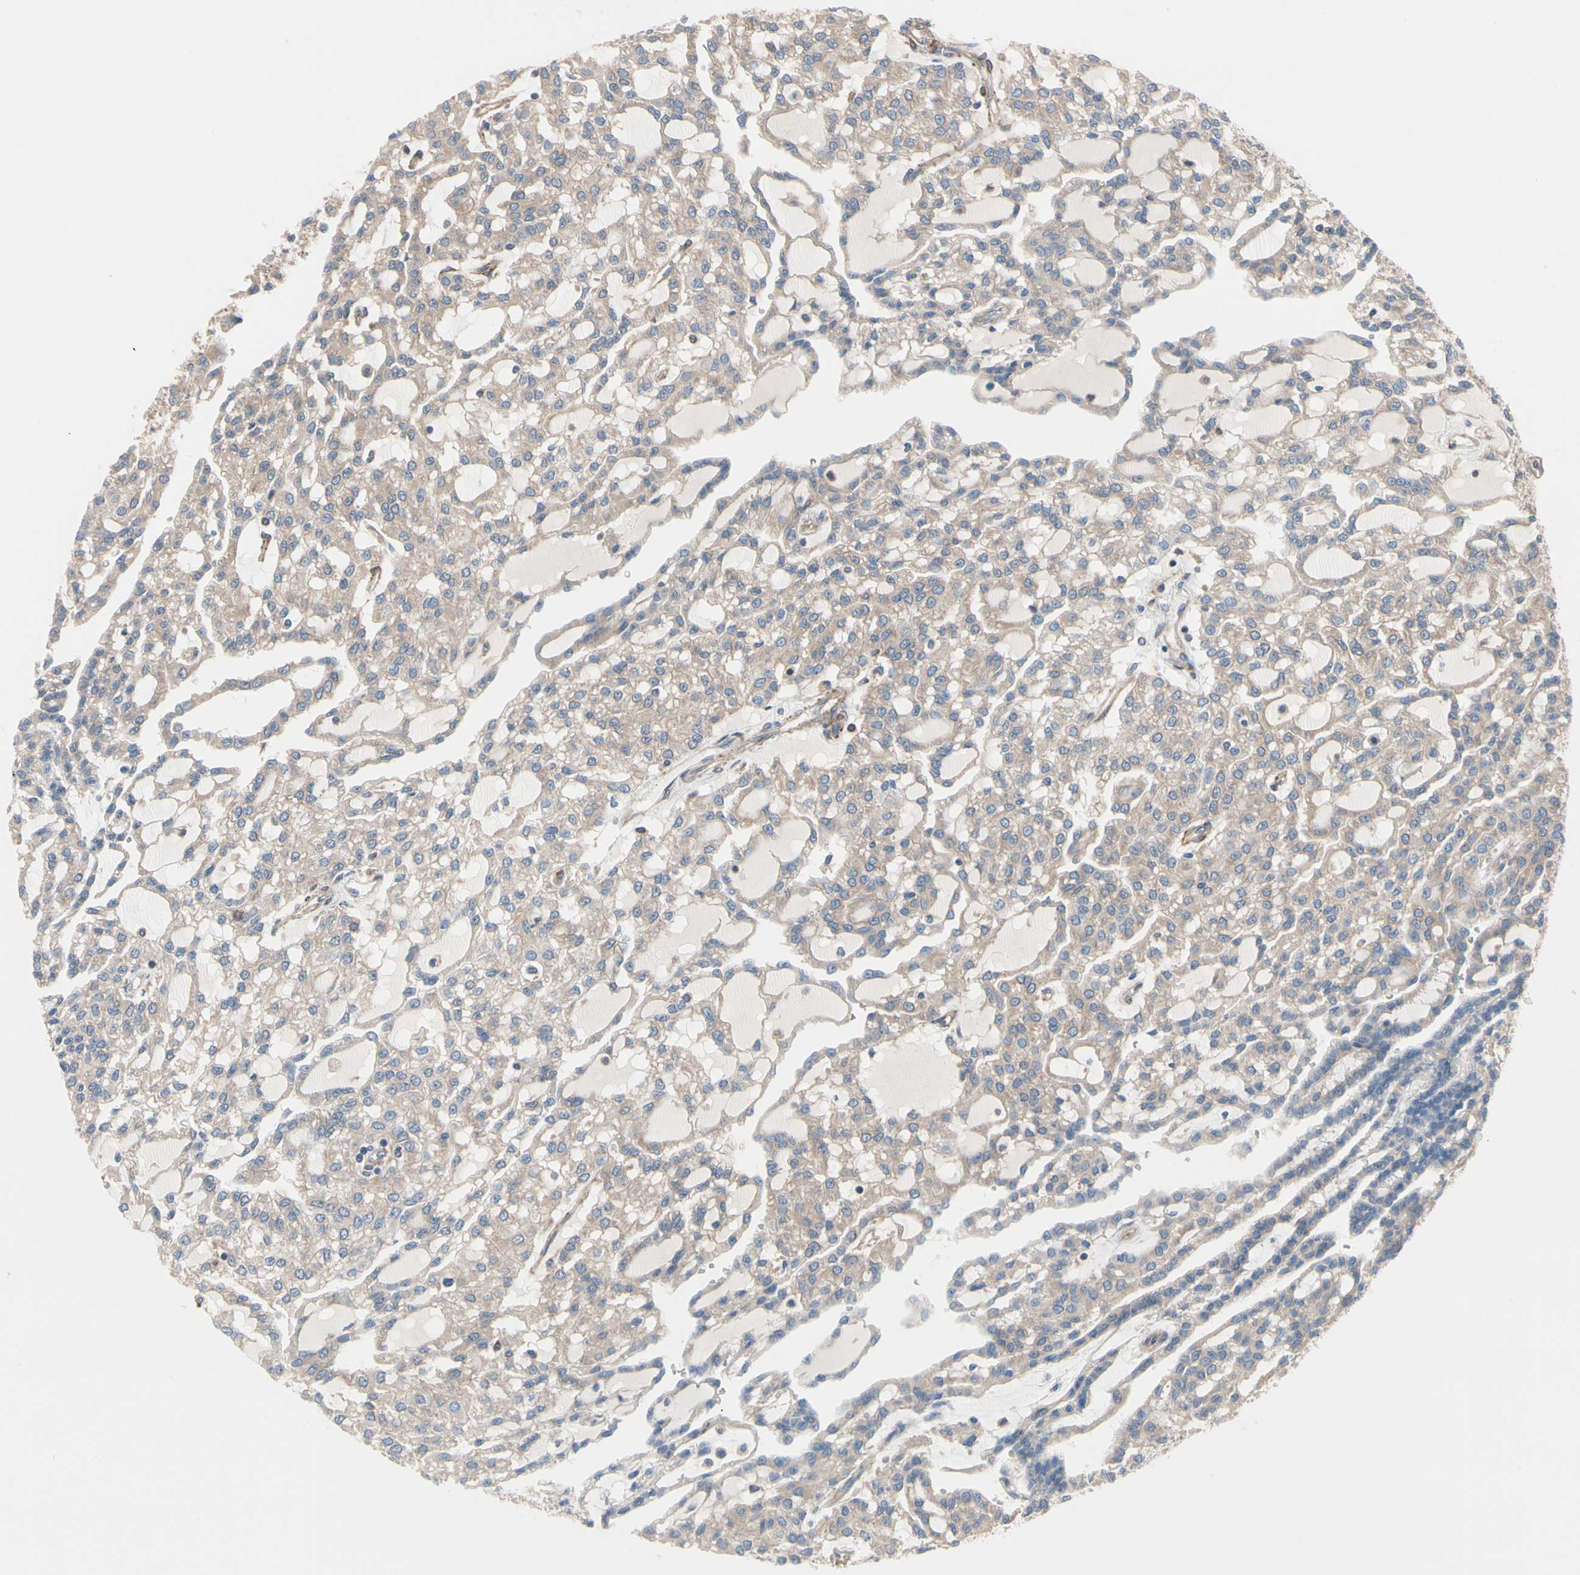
{"staining": {"intensity": "weak", "quantity": ">75%", "location": "cytoplasmic/membranous"}, "tissue": "renal cancer", "cell_type": "Tumor cells", "image_type": "cancer", "snomed": [{"axis": "morphology", "description": "Adenocarcinoma, NOS"}, {"axis": "topography", "description": "Kidney"}], "caption": "Renal adenocarcinoma stained with DAB (3,3'-diaminobenzidine) immunohistochemistry displays low levels of weak cytoplasmic/membranous expression in approximately >75% of tumor cells.", "gene": "ROCK1", "patient": {"sex": "male", "age": 63}}